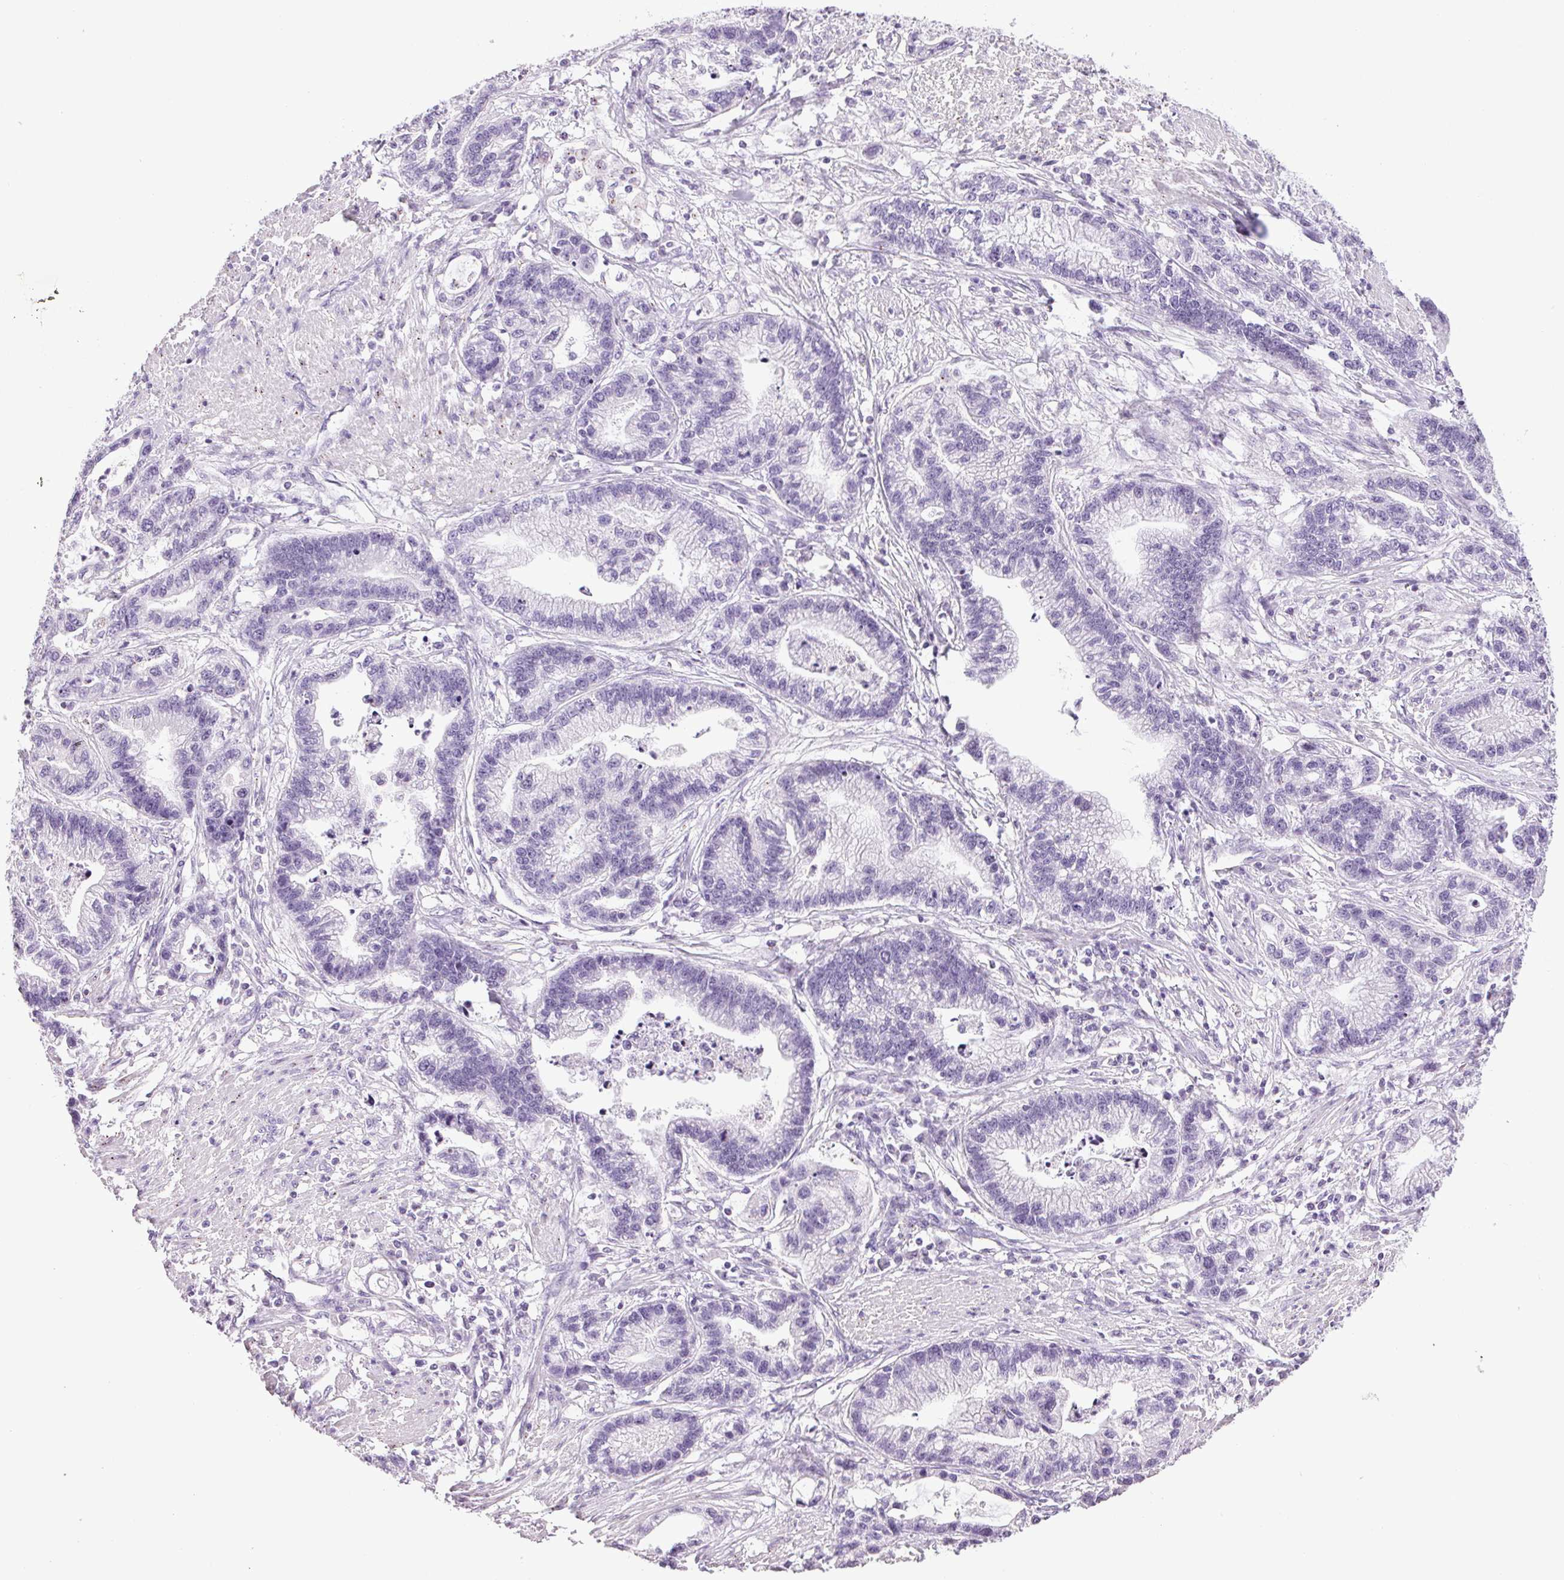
{"staining": {"intensity": "negative", "quantity": "none", "location": "none"}, "tissue": "stomach cancer", "cell_type": "Tumor cells", "image_type": "cancer", "snomed": [{"axis": "morphology", "description": "Adenocarcinoma, NOS"}, {"axis": "topography", "description": "Stomach"}], "caption": "The micrograph demonstrates no staining of tumor cells in stomach cancer (adenocarcinoma).", "gene": "TMEM88B", "patient": {"sex": "male", "age": 83}}